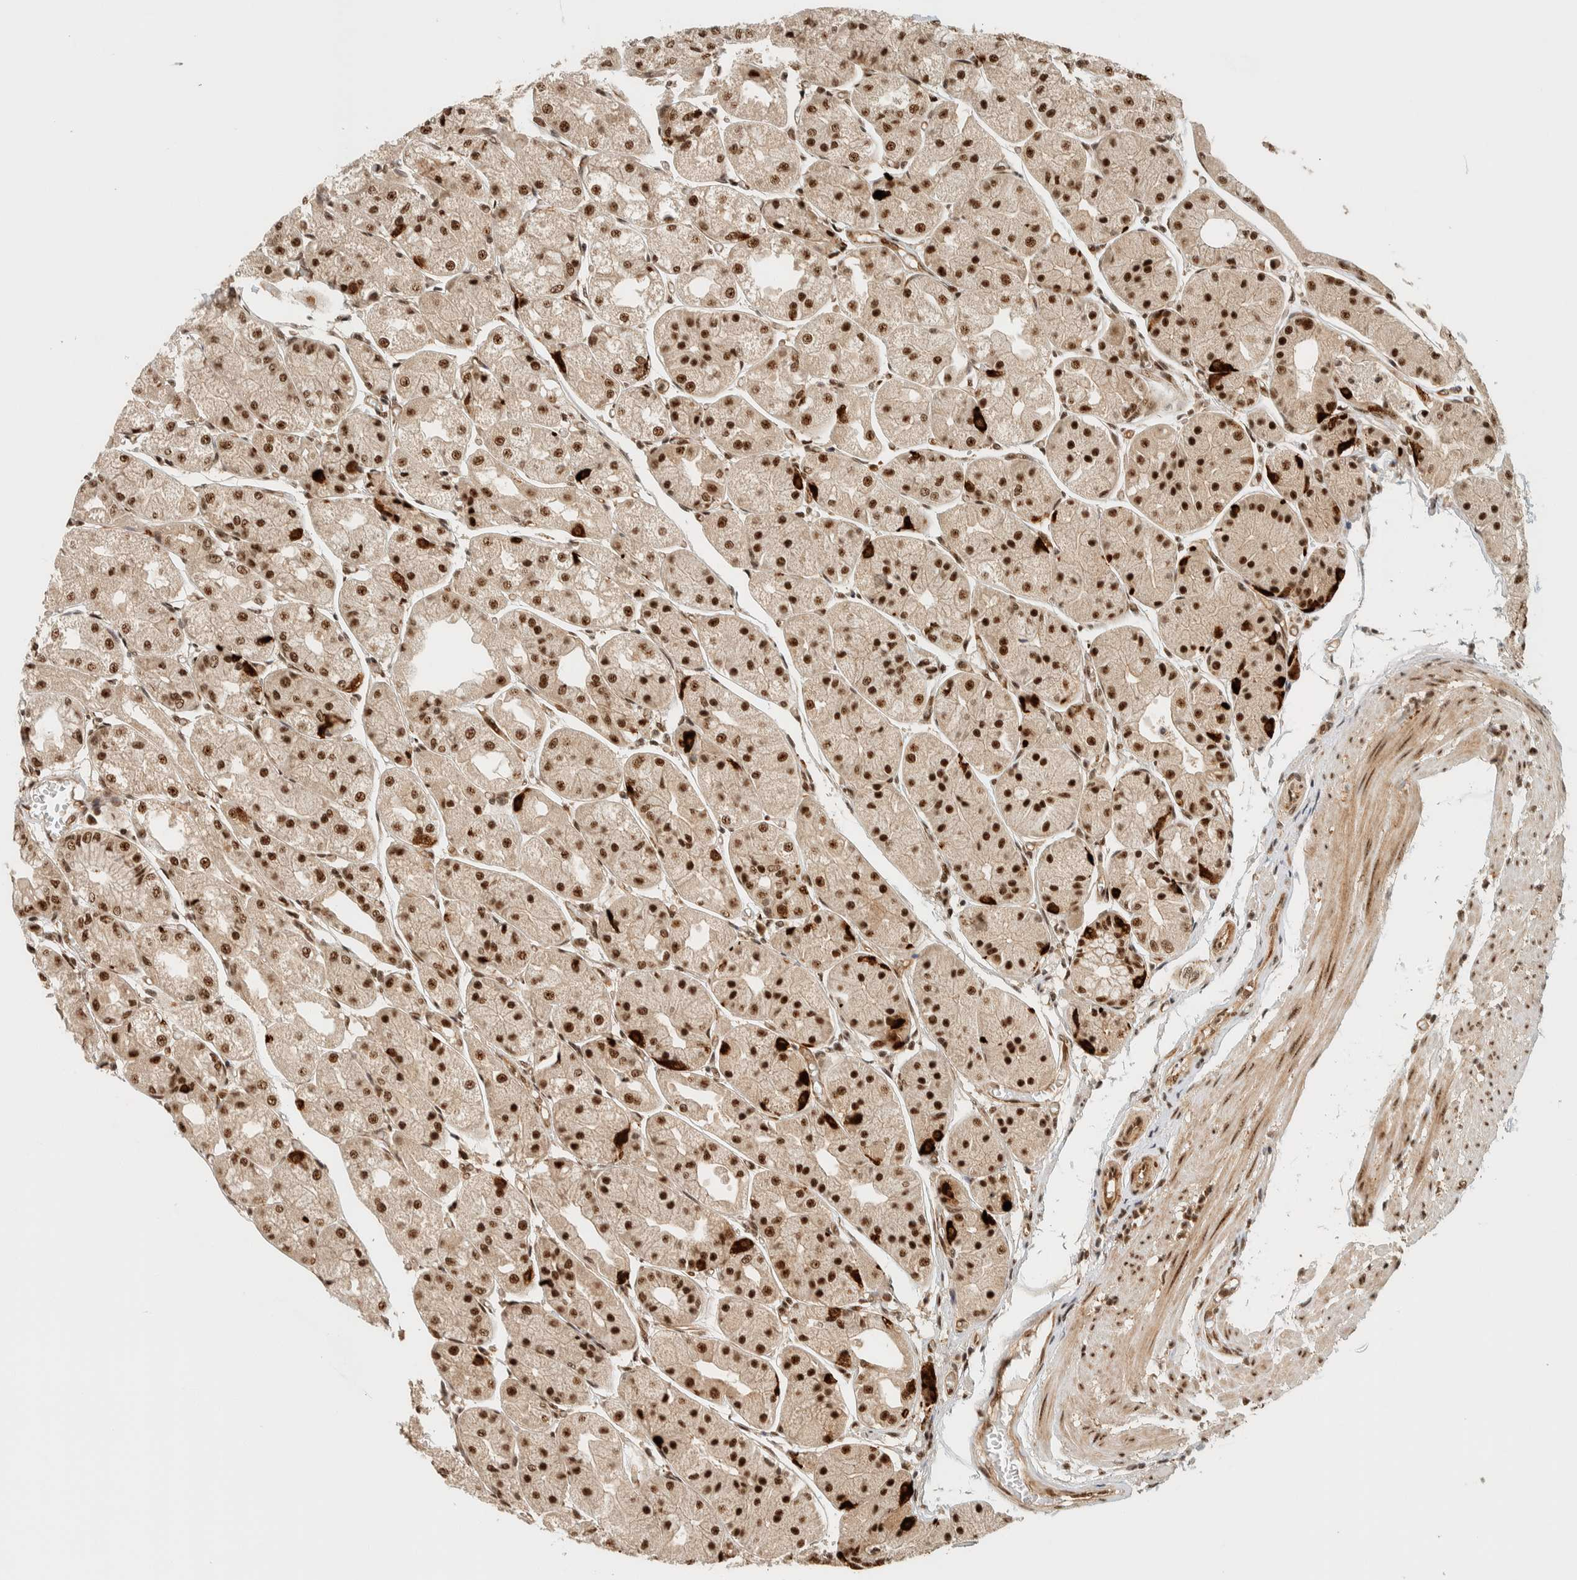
{"staining": {"intensity": "strong", "quantity": ">75%", "location": "nuclear"}, "tissue": "stomach", "cell_type": "Glandular cells", "image_type": "normal", "snomed": [{"axis": "morphology", "description": "Normal tissue, NOS"}, {"axis": "topography", "description": "Stomach, upper"}], "caption": "High-power microscopy captured an immunohistochemistry histopathology image of unremarkable stomach, revealing strong nuclear staining in approximately >75% of glandular cells. (DAB = brown stain, brightfield microscopy at high magnification).", "gene": "SIK1", "patient": {"sex": "male", "age": 72}}